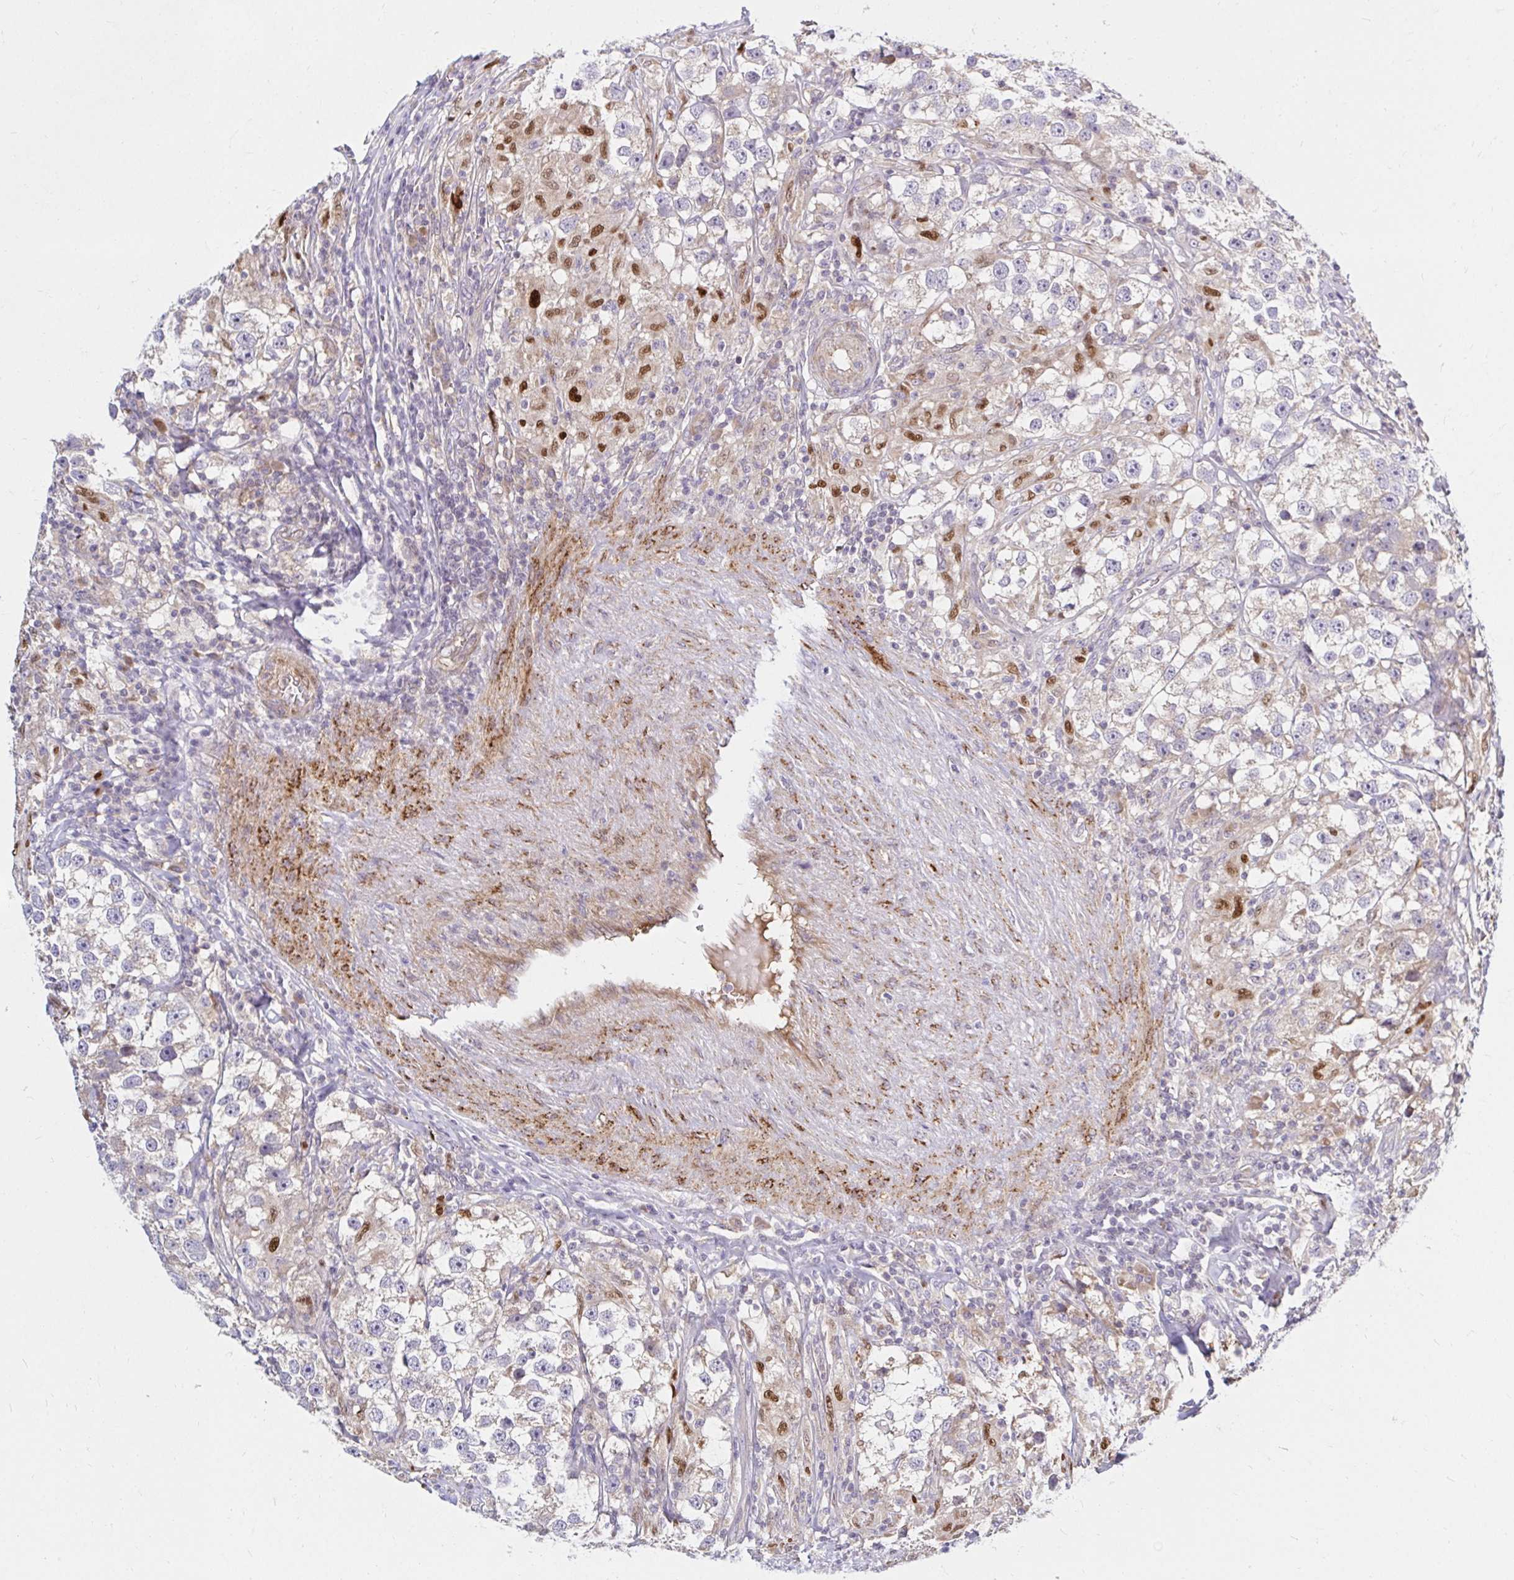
{"staining": {"intensity": "moderate", "quantity": "25%-75%", "location": "cytoplasmic/membranous,nuclear"}, "tissue": "testis cancer", "cell_type": "Tumor cells", "image_type": "cancer", "snomed": [{"axis": "morphology", "description": "Seminoma, NOS"}, {"axis": "topography", "description": "Testis"}], "caption": "The image demonstrates a brown stain indicating the presence of a protein in the cytoplasmic/membranous and nuclear of tumor cells in testis cancer. Immunohistochemistry stains the protein of interest in brown and the nuclei are stained blue.", "gene": "ARHGEF37", "patient": {"sex": "male", "age": 46}}